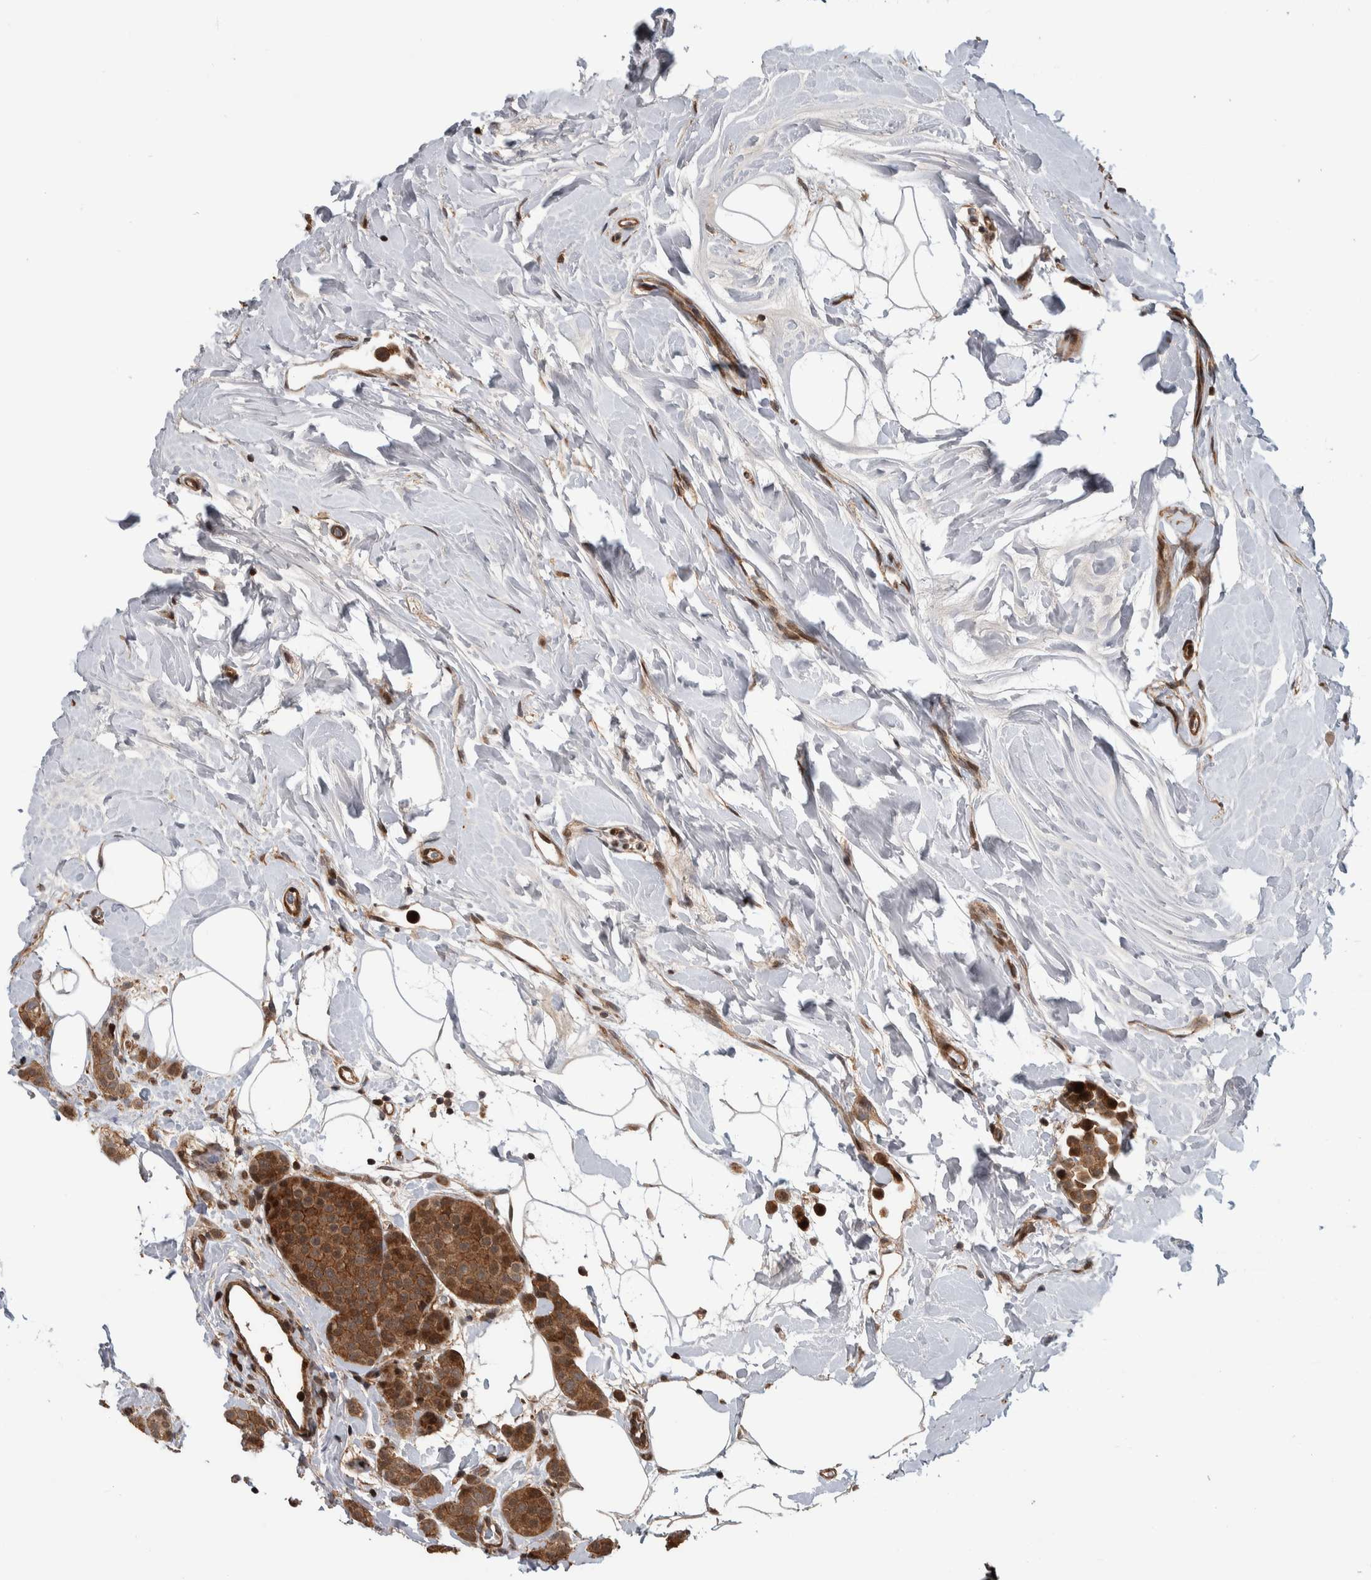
{"staining": {"intensity": "strong", "quantity": ">75%", "location": "cytoplasmic/membranous"}, "tissue": "breast cancer", "cell_type": "Tumor cells", "image_type": "cancer", "snomed": [{"axis": "morphology", "description": "Lobular carcinoma, in situ"}, {"axis": "morphology", "description": "Lobular carcinoma"}, {"axis": "topography", "description": "Breast"}], "caption": "Breast cancer stained for a protein displays strong cytoplasmic/membranous positivity in tumor cells.", "gene": "ARFGEF1", "patient": {"sex": "female", "age": 41}}